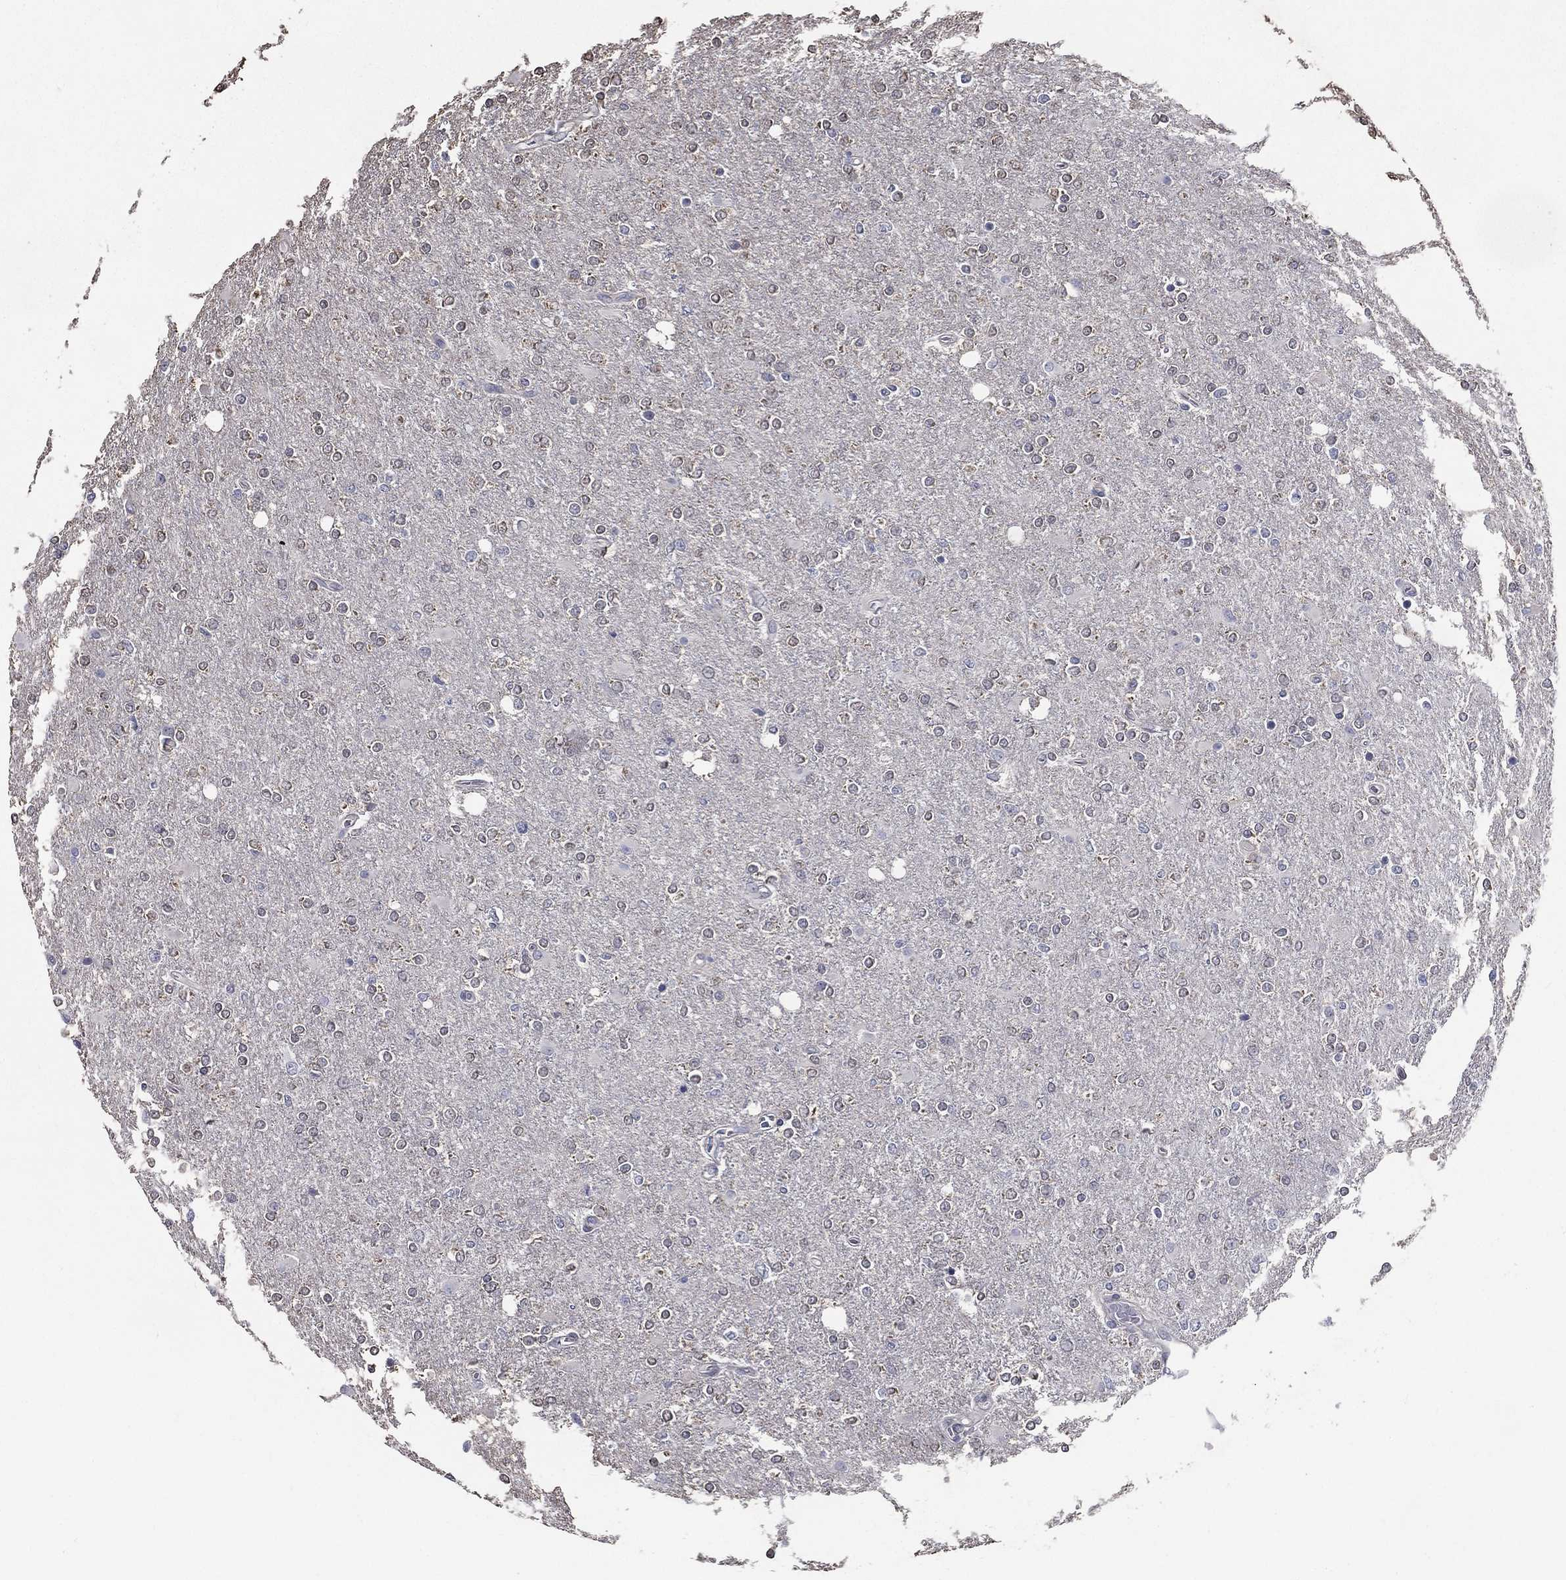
{"staining": {"intensity": "negative", "quantity": "none", "location": "none"}, "tissue": "glioma", "cell_type": "Tumor cells", "image_type": "cancer", "snomed": [{"axis": "morphology", "description": "Glioma, malignant, High grade"}, {"axis": "topography", "description": "Cerebral cortex"}], "caption": "DAB (3,3'-diaminobenzidine) immunohistochemical staining of human high-grade glioma (malignant) reveals no significant staining in tumor cells. The staining is performed using DAB (3,3'-diaminobenzidine) brown chromogen with nuclei counter-stained in using hematoxylin.", "gene": "SERPINB2", "patient": {"sex": "male", "age": 70}}